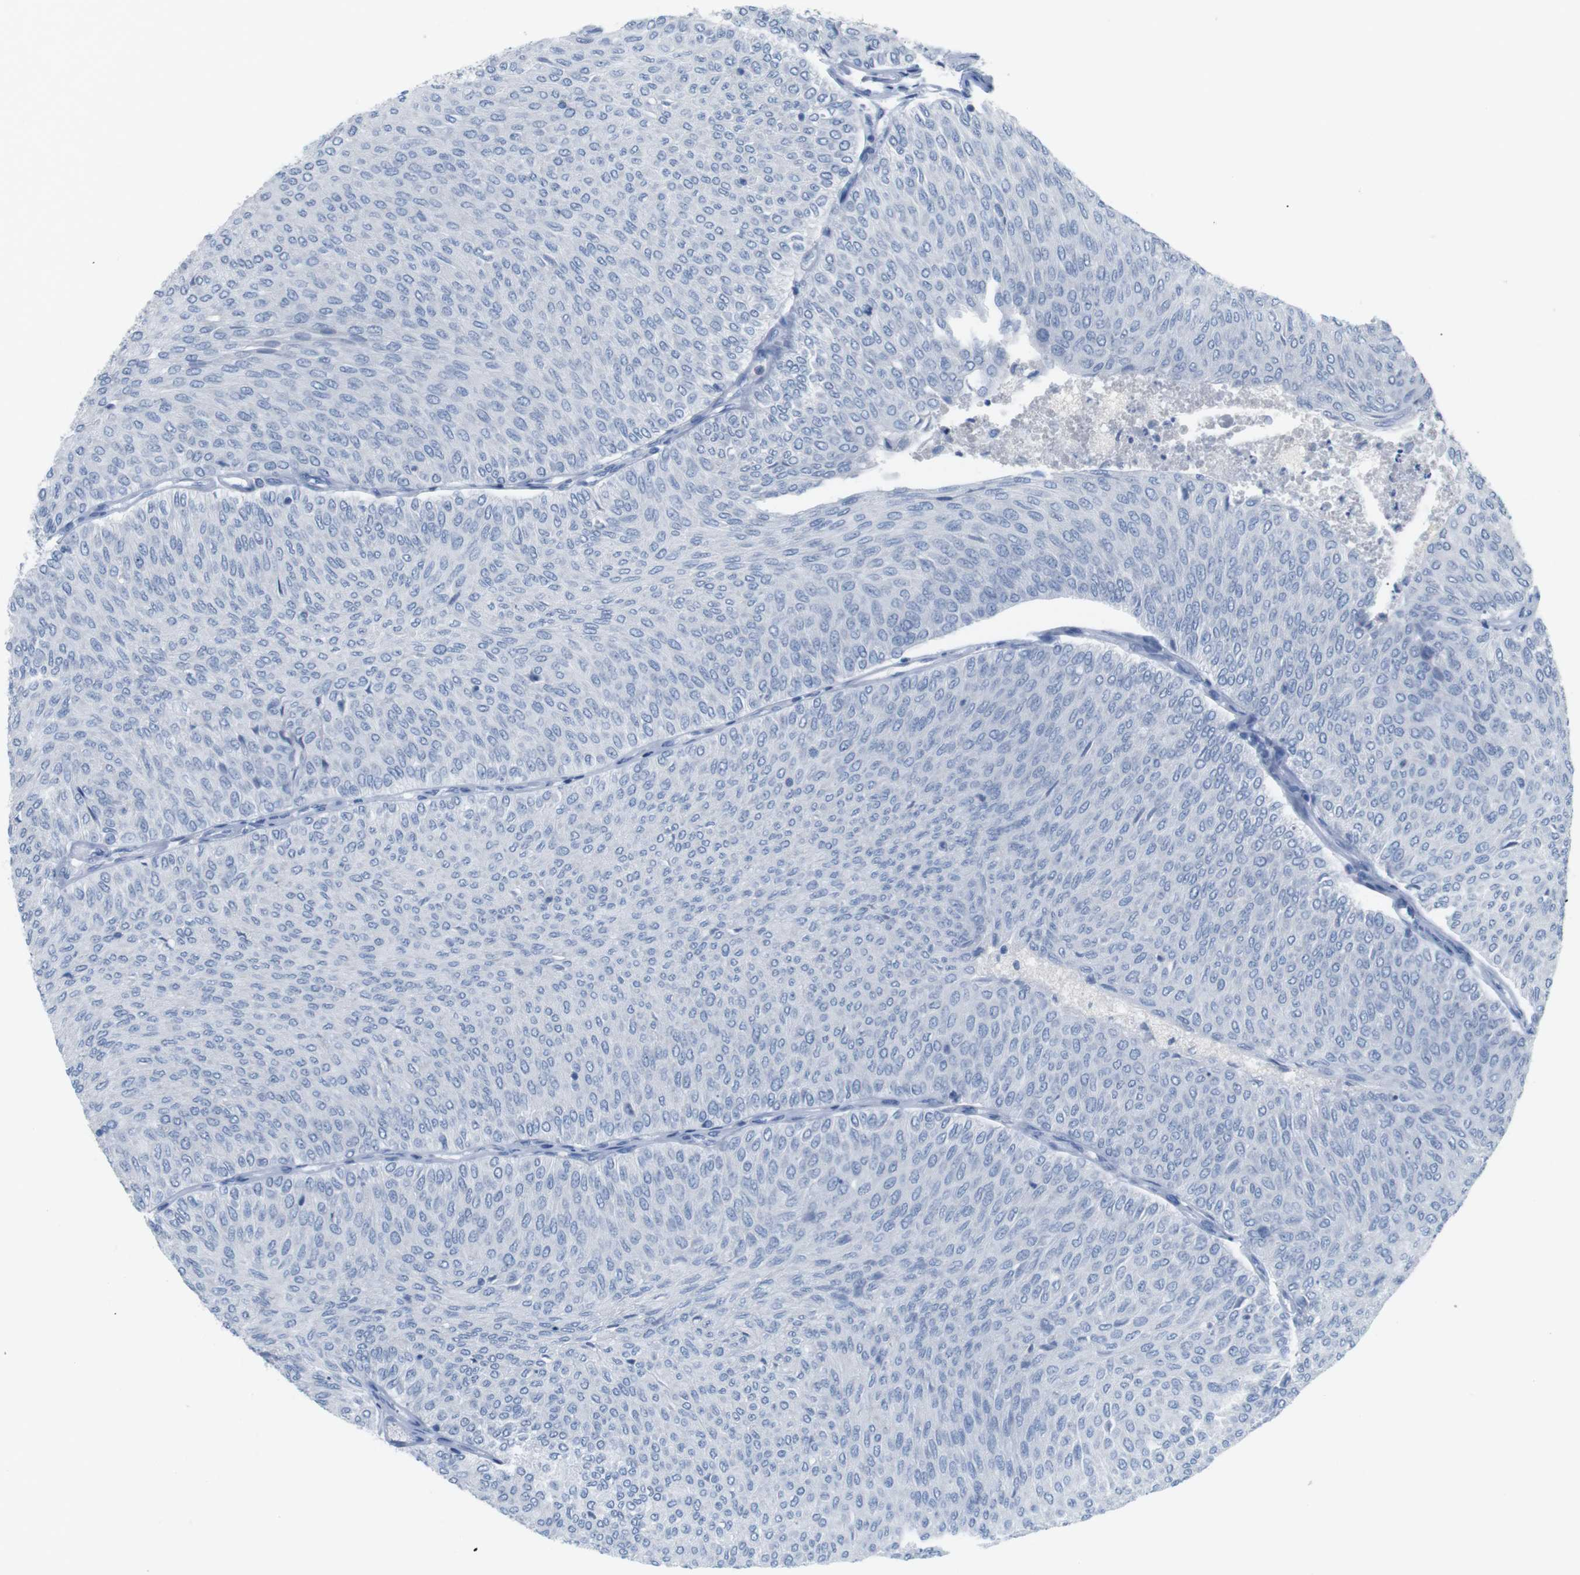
{"staining": {"intensity": "negative", "quantity": "none", "location": "none"}, "tissue": "urothelial cancer", "cell_type": "Tumor cells", "image_type": "cancer", "snomed": [{"axis": "morphology", "description": "Urothelial carcinoma, Low grade"}, {"axis": "topography", "description": "Urinary bladder"}], "caption": "Immunohistochemical staining of urothelial carcinoma (low-grade) reveals no significant positivity in tumor cells.", "gene": "HBG2", "patient": {"sex": "male", "age": 78}}